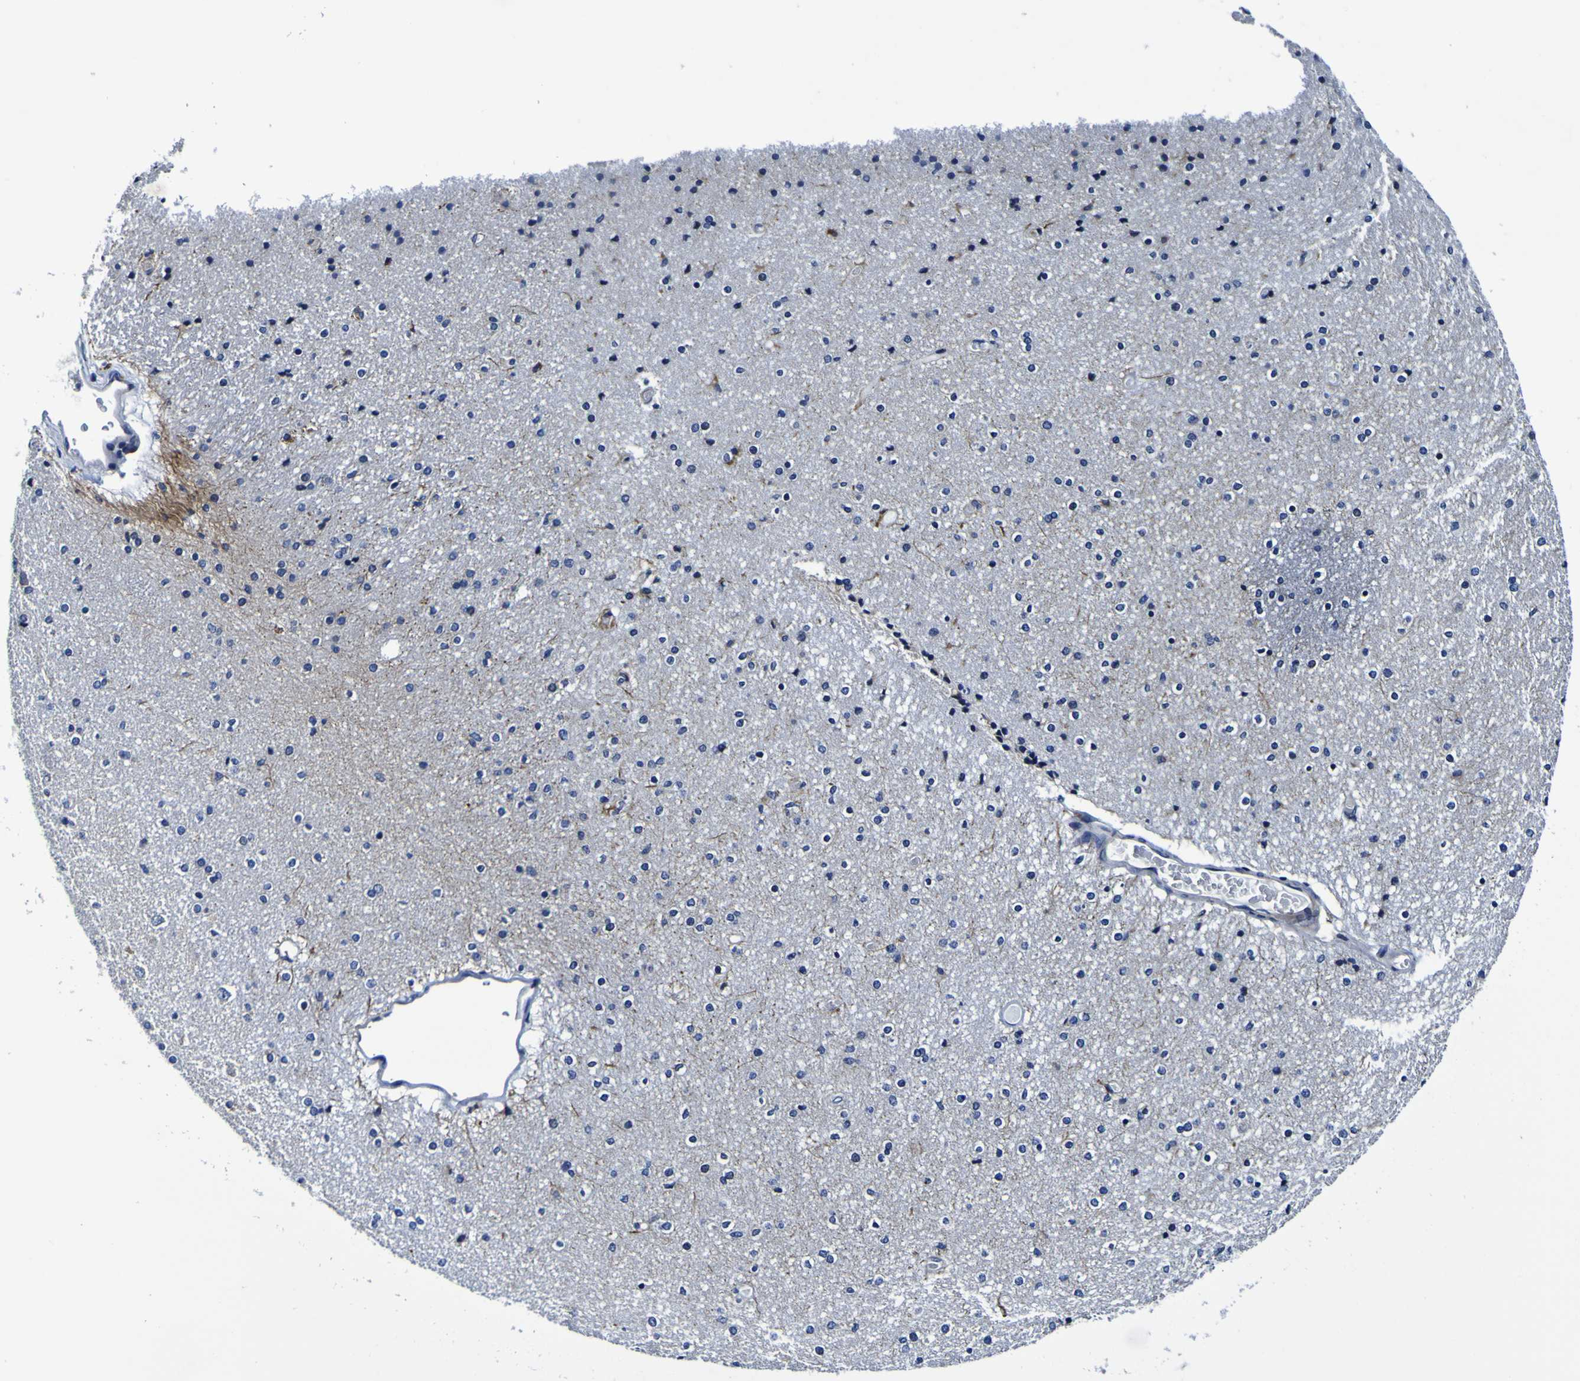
{"staining": {"intensity": "negative", "quantity": "none", "location": "none"}, "tissue": "caudate", "cell_type": "Glial cells", "image_type": "normal", "snomed": [{"axis": "morphology", "description": "Normal tissue, NOS"}, {"axis": "topography", "description": "Lateral ventricle wall"}], "caption": "This micrograph is of normal caudate stained with immunohistochemistry (IHC) to label a protein in brown with the nuclei are counter-stained blue. There is no staining in glial cells. (Stains: DAB (3,3'-diaminobenzidine) immunohistochemistry with hematoxylin counter stain, Microscopy: brightfield microscopy at high magnification).", "gene": "PDLIM4", "patient": {"sex": "female", "age": 54}}